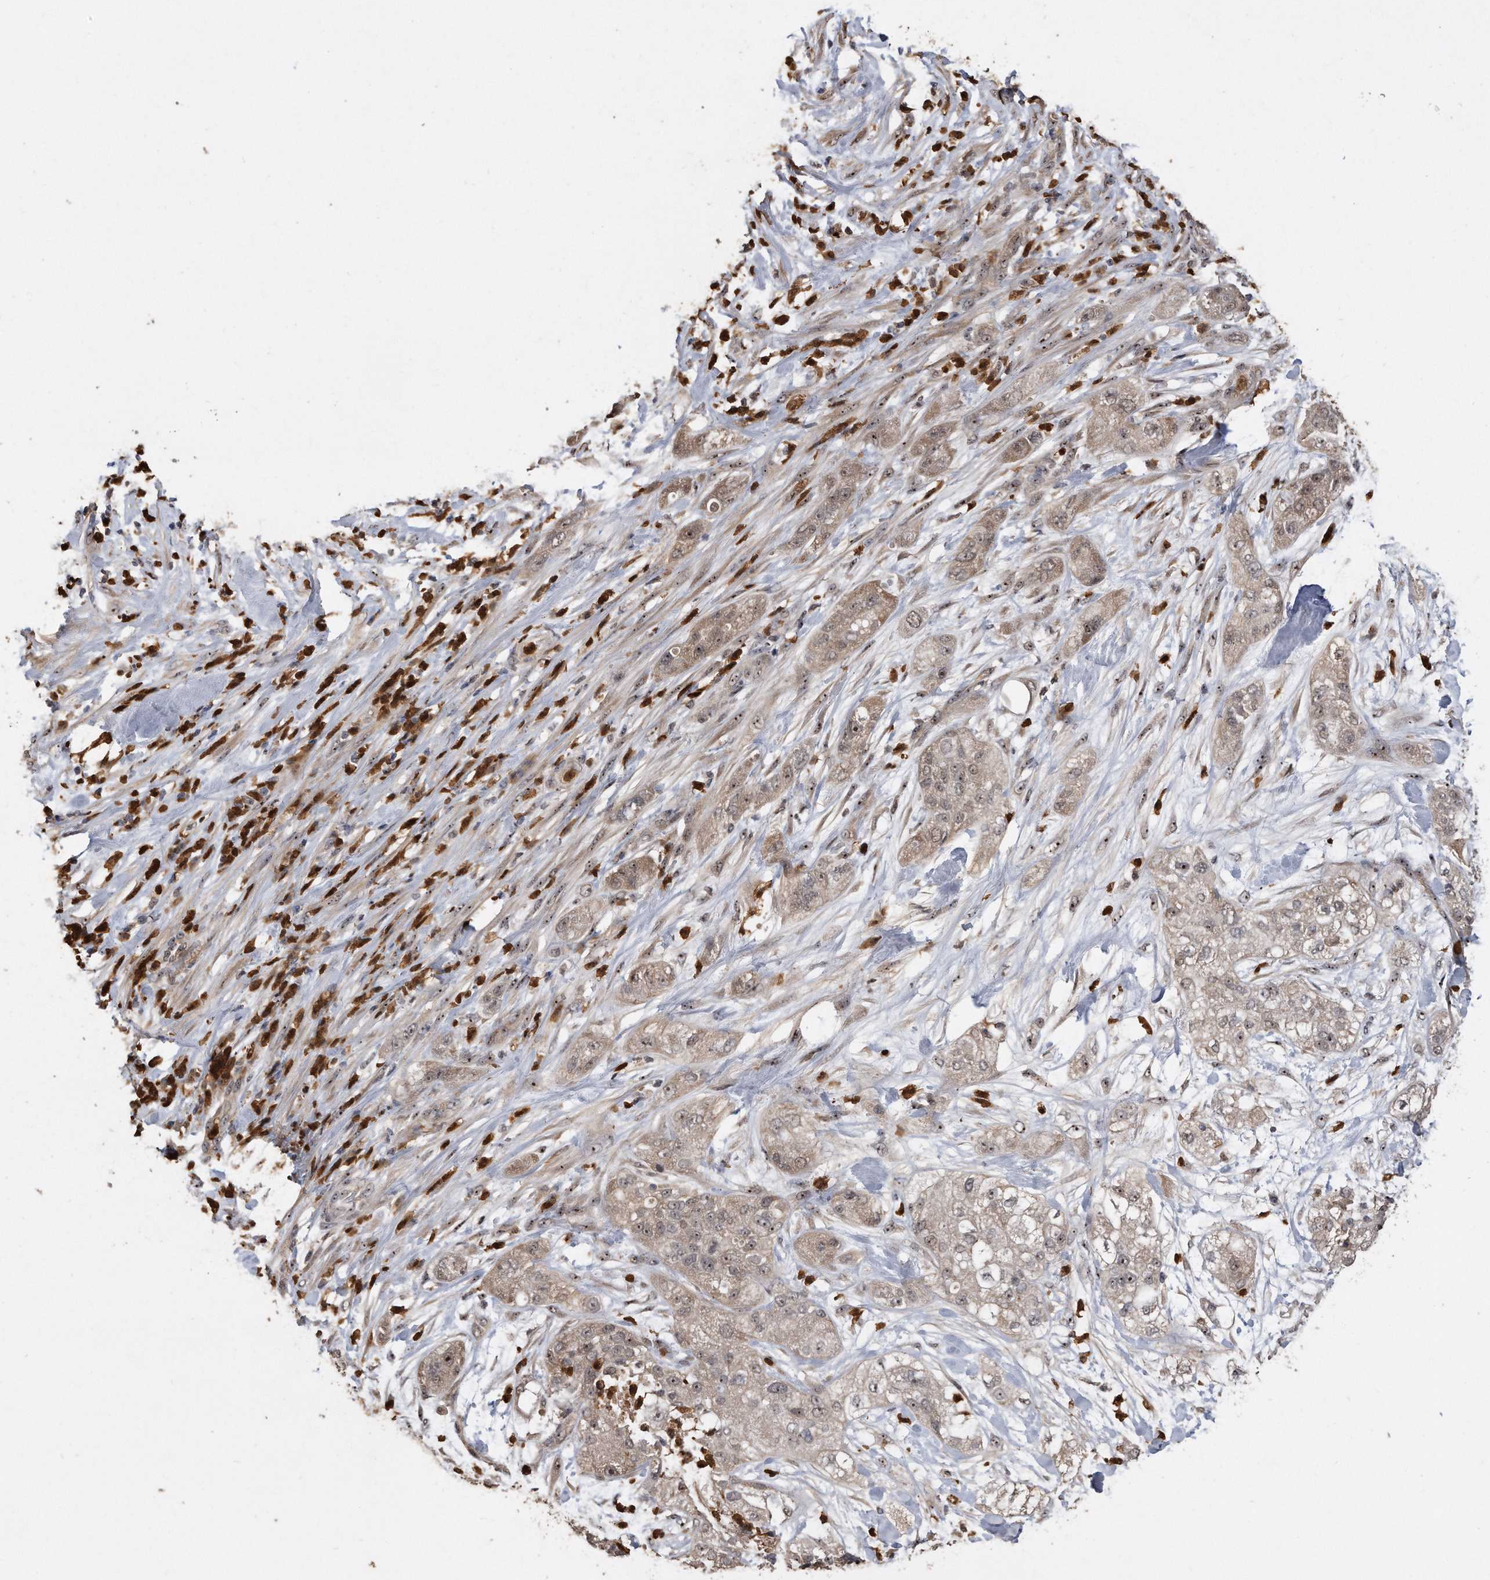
{"staining": {"intensity": "weak", "quantity": ">75%", "location": "cytoplasmic/membranous,nuclear"}, "tissue": "pancreatic cancer", "cell_type": "Tumor cells", "image_type": "cancer", "snomed": [{"axis": "morphology", "description": "Adenocarcinoma, NOS"}, {"axis": "topography", "description": "Pancreas"}], "caption": "Protein staining of pancreatic cancer tissue reveals weak cytoplasmic/membranous and nuclear staining in approximately >75% of tumor cells. (brown staining indicates protein expression, while blue staining denotes nuclei).", "gene": "PELO", "patient": {"sex": "female", "age": 78}}